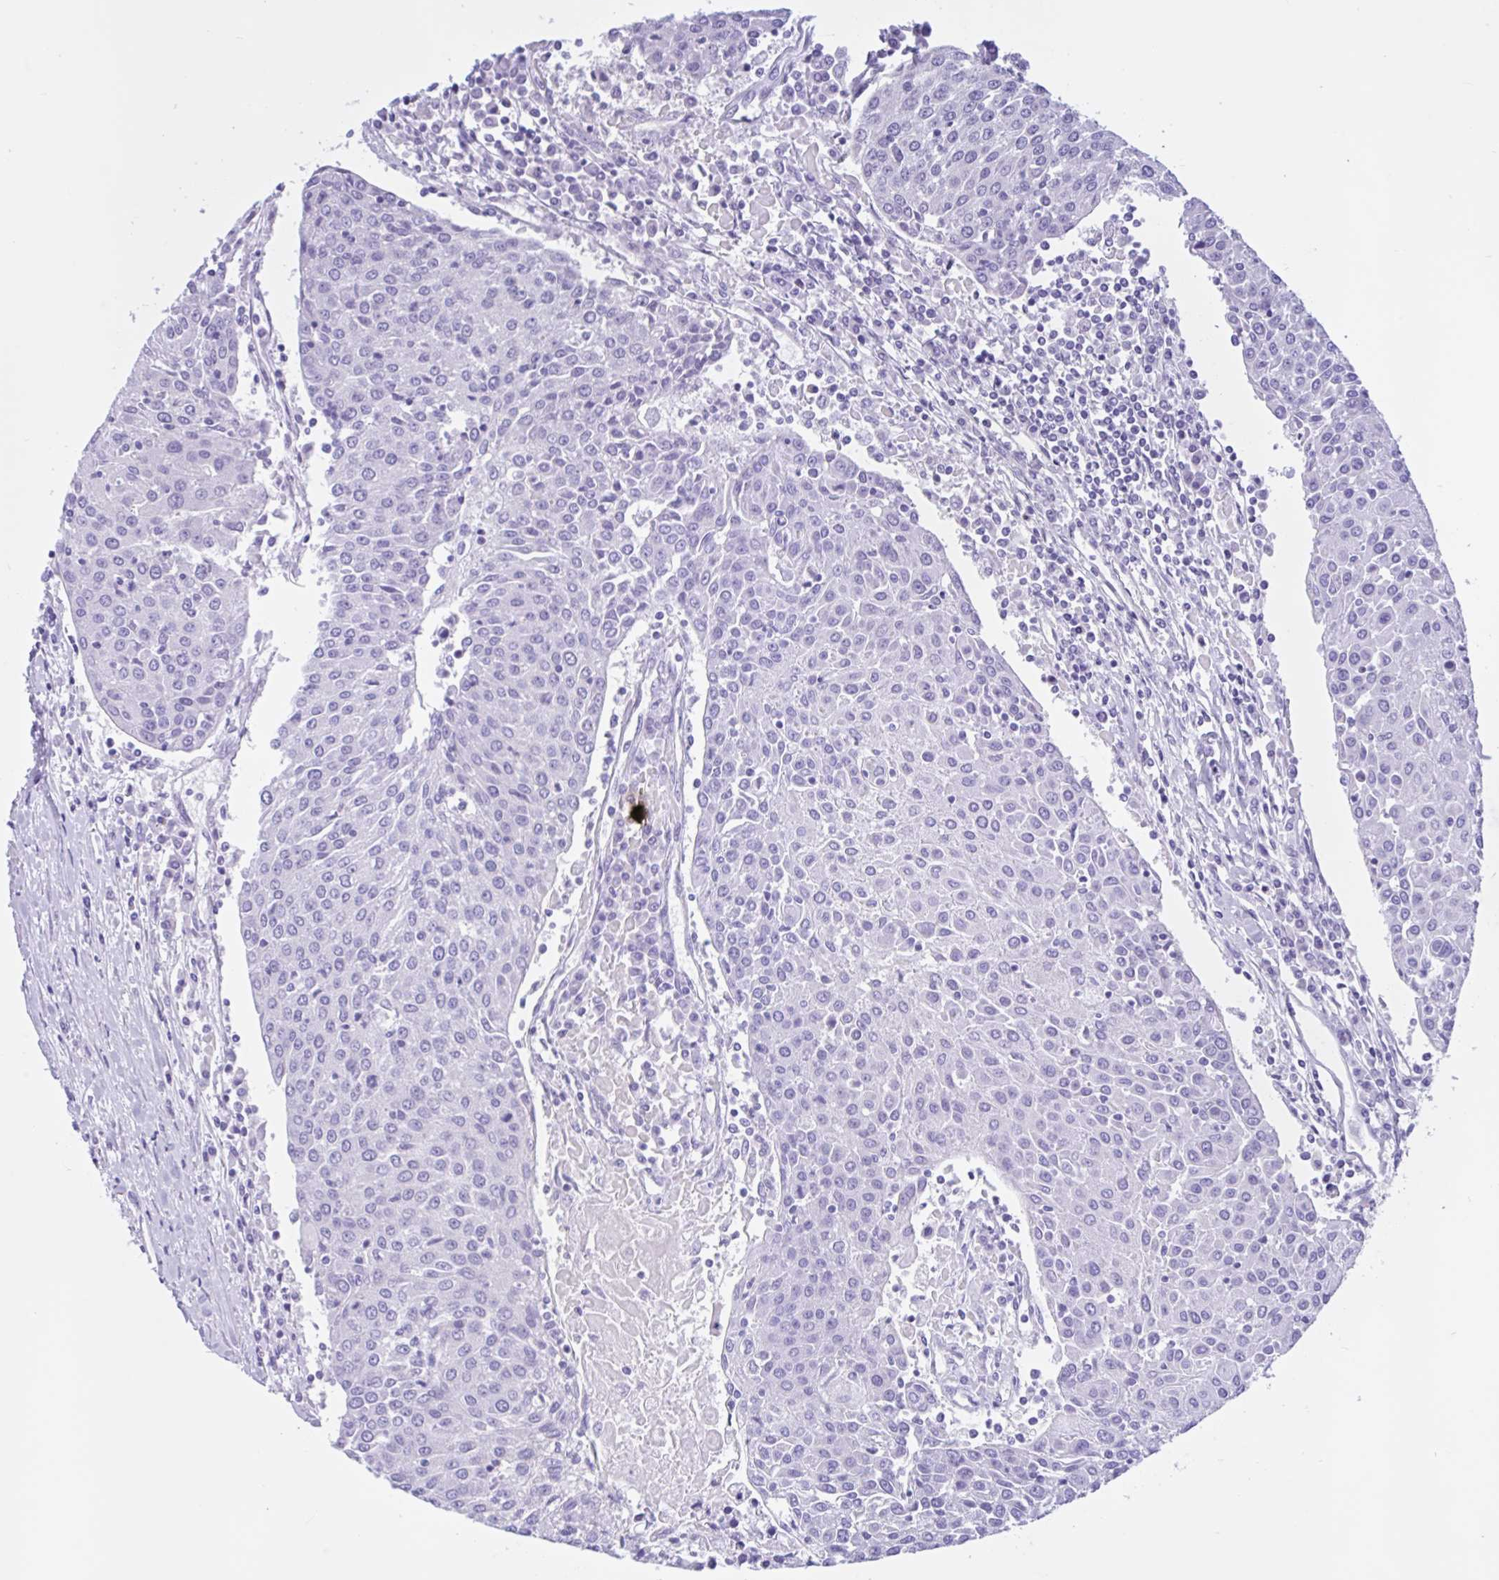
{"staining": {"intensity": "negative", "quantity": "none", "location": "none"}, "tissue": "urothelial cancer", "cell_type": "Tumor cells", "image_type": "cancer", "snomed": [{"axis": "morphology", "description": "Urothelial carcinoma, High grade"}, {"axis": "topography", "description": "Urinary bladder"}], "caption": "Tumor cells are negative for protein expression in human urothelial cancer.", "gene": "ZNF319", "patient": {"sex": "female", "age": 85}}